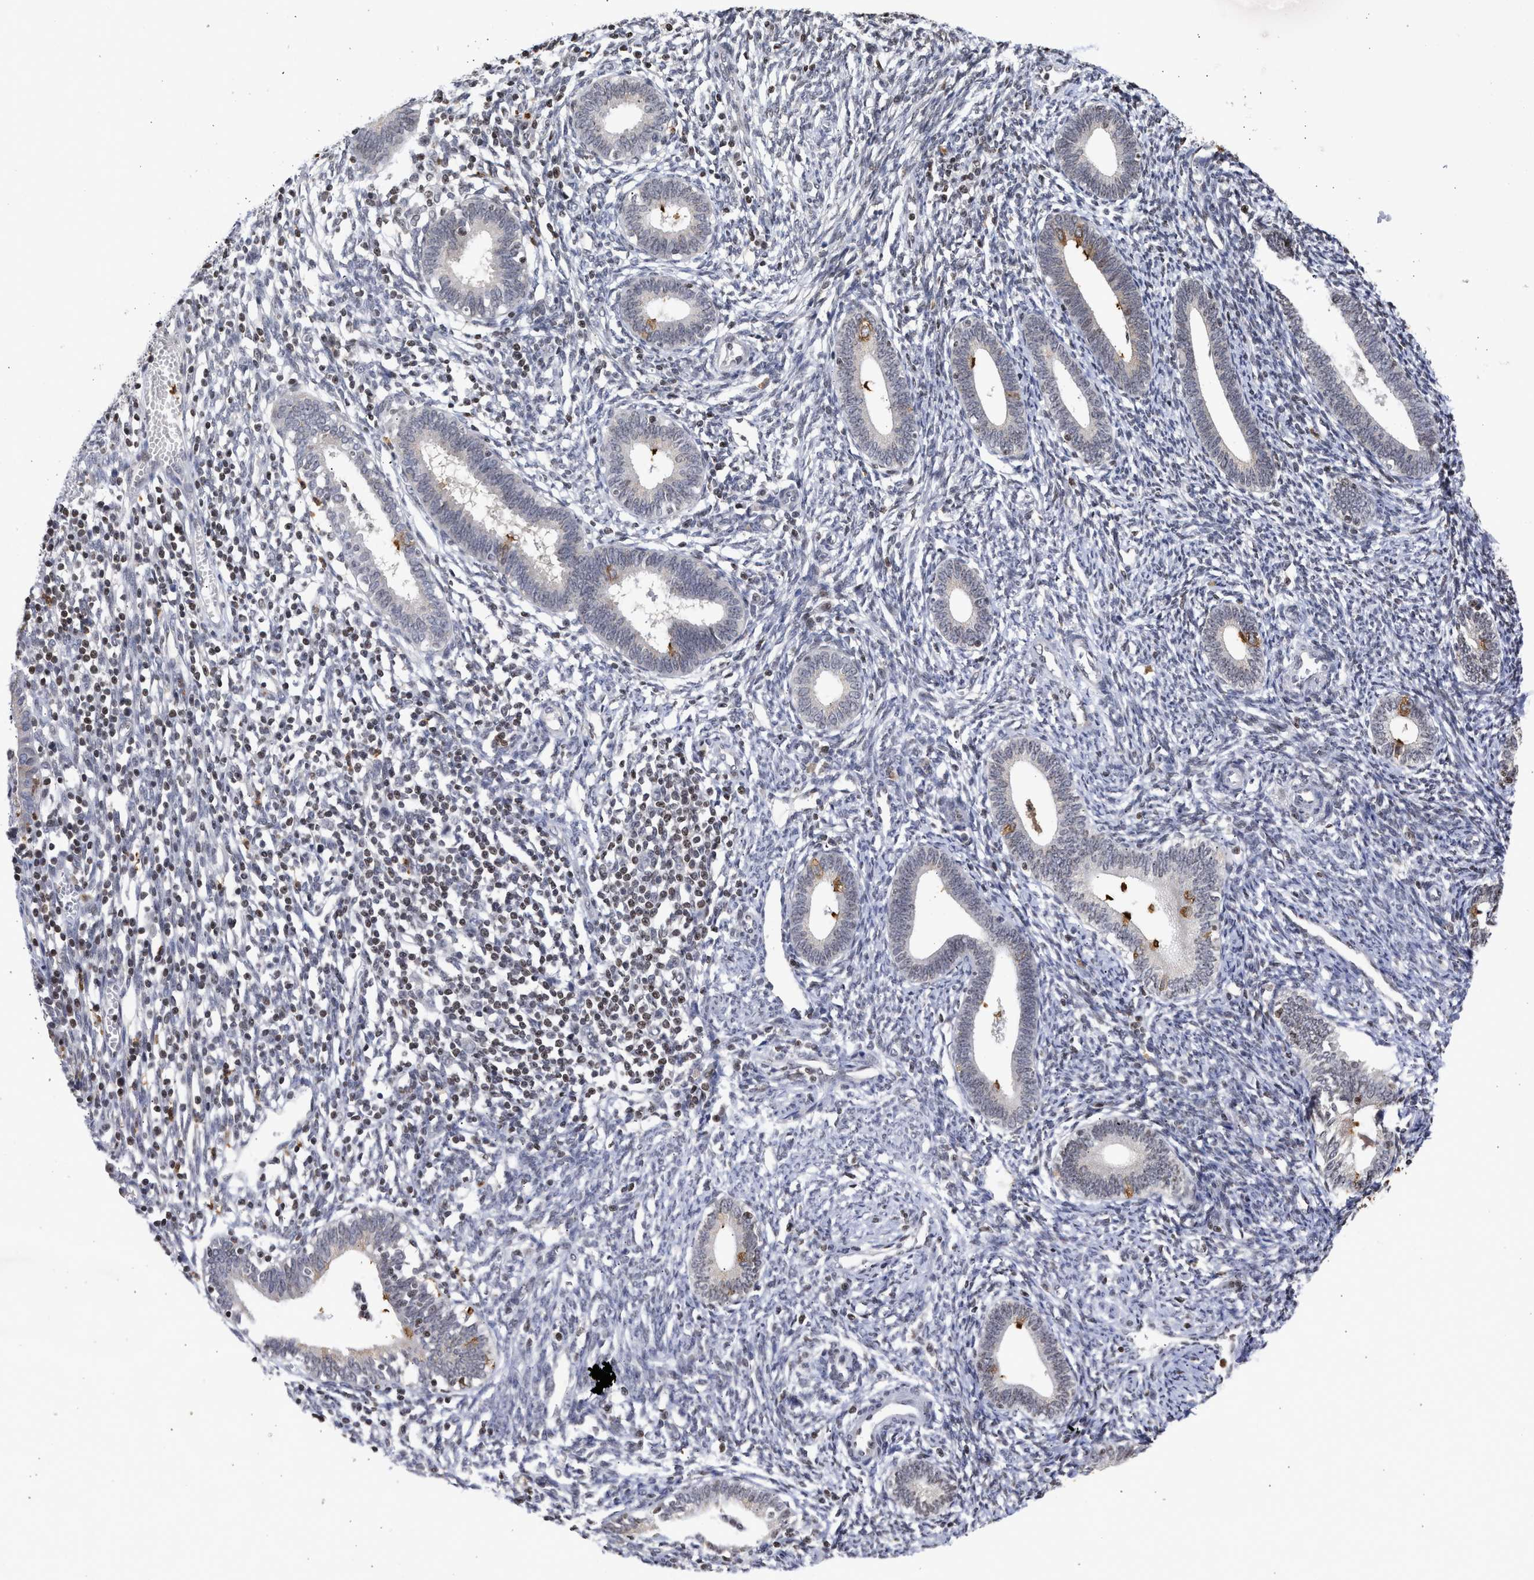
{"staining": {"intensity": "weak", "quantity": "<25%", "location": "cytoplasmic/membranous"}, "tissue": "endometrium", "cell_type": "Cells in endometrial stroma", "image_type": "normal", "snomed": [{"axis": "morphology", "description": "Normal tissue, NOS"}, {"axis": "topography", "description": "Endometrium"}], "caption": "A histopathology image of human endometrium is negative for staining in cells in endometrial stroma. Brightfield microscopy of immunohistochemistry stained with DAB (brown) and hematoxylin (blue), captured at high magnification.", "gene": "ENSG00000142539", "patient": {"sex": "female", "age": 41}}